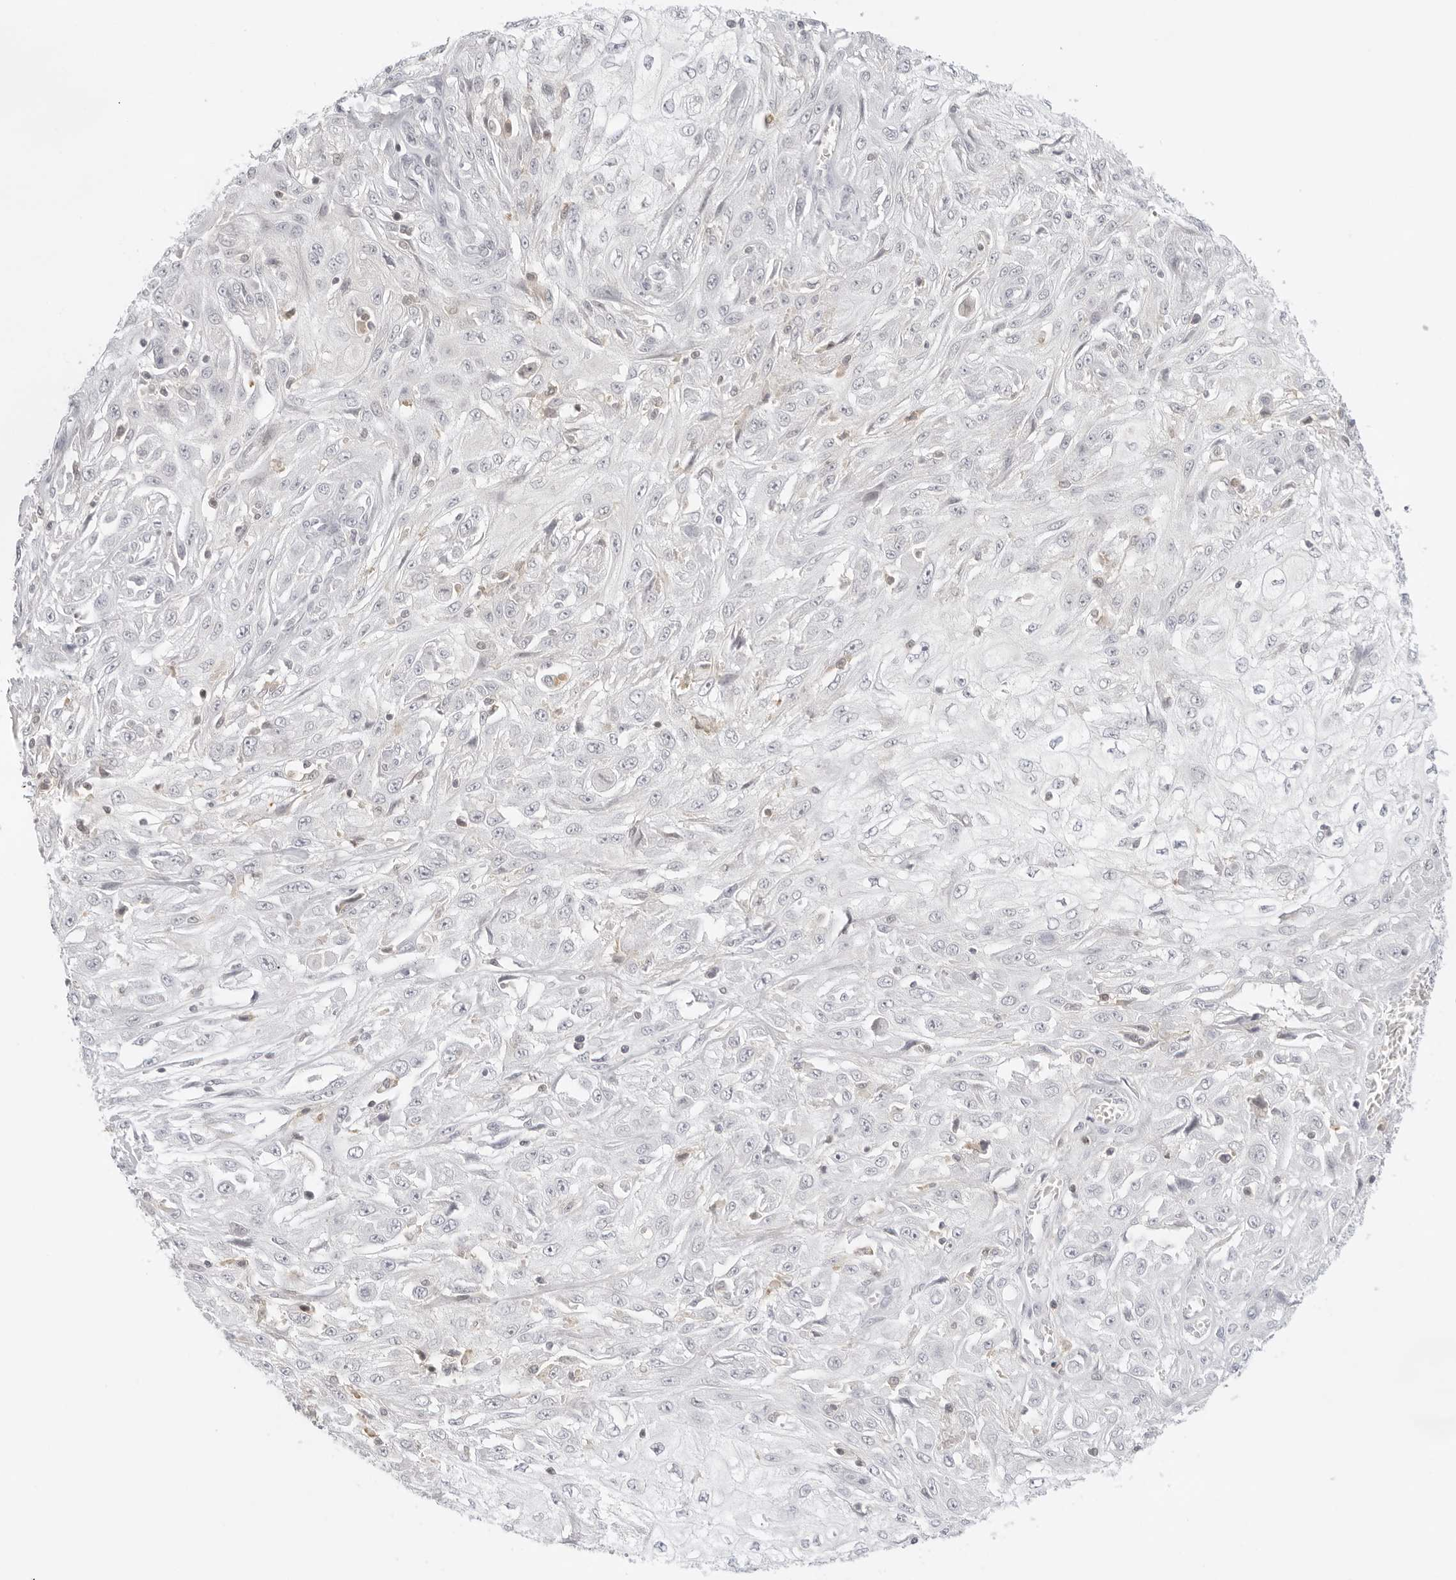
{"staining": {"intensity": "negative", "quantity": "none", "location": "none"}, "tissue": "skin cancer", "cell_type": "Tumor cells", "image_type": "cancer", "snomed": [{"axis": "morphology", "description": "Squamous cell carcinoma, NOS"}, {"axis": "morphology", "description": "Squamous cell carcinoma, metastatic, NOS"}, {"axis": "topography", "description": "Skin"}, {"axis": "topography", "description": "Lymph node"}], "caption": "Immunohistochemical staining of human skin cancer demonstrates no significant staining in tumor cells.", "gene": "TNFRSF14", "patient": {"sex": "male", "age": 75}}